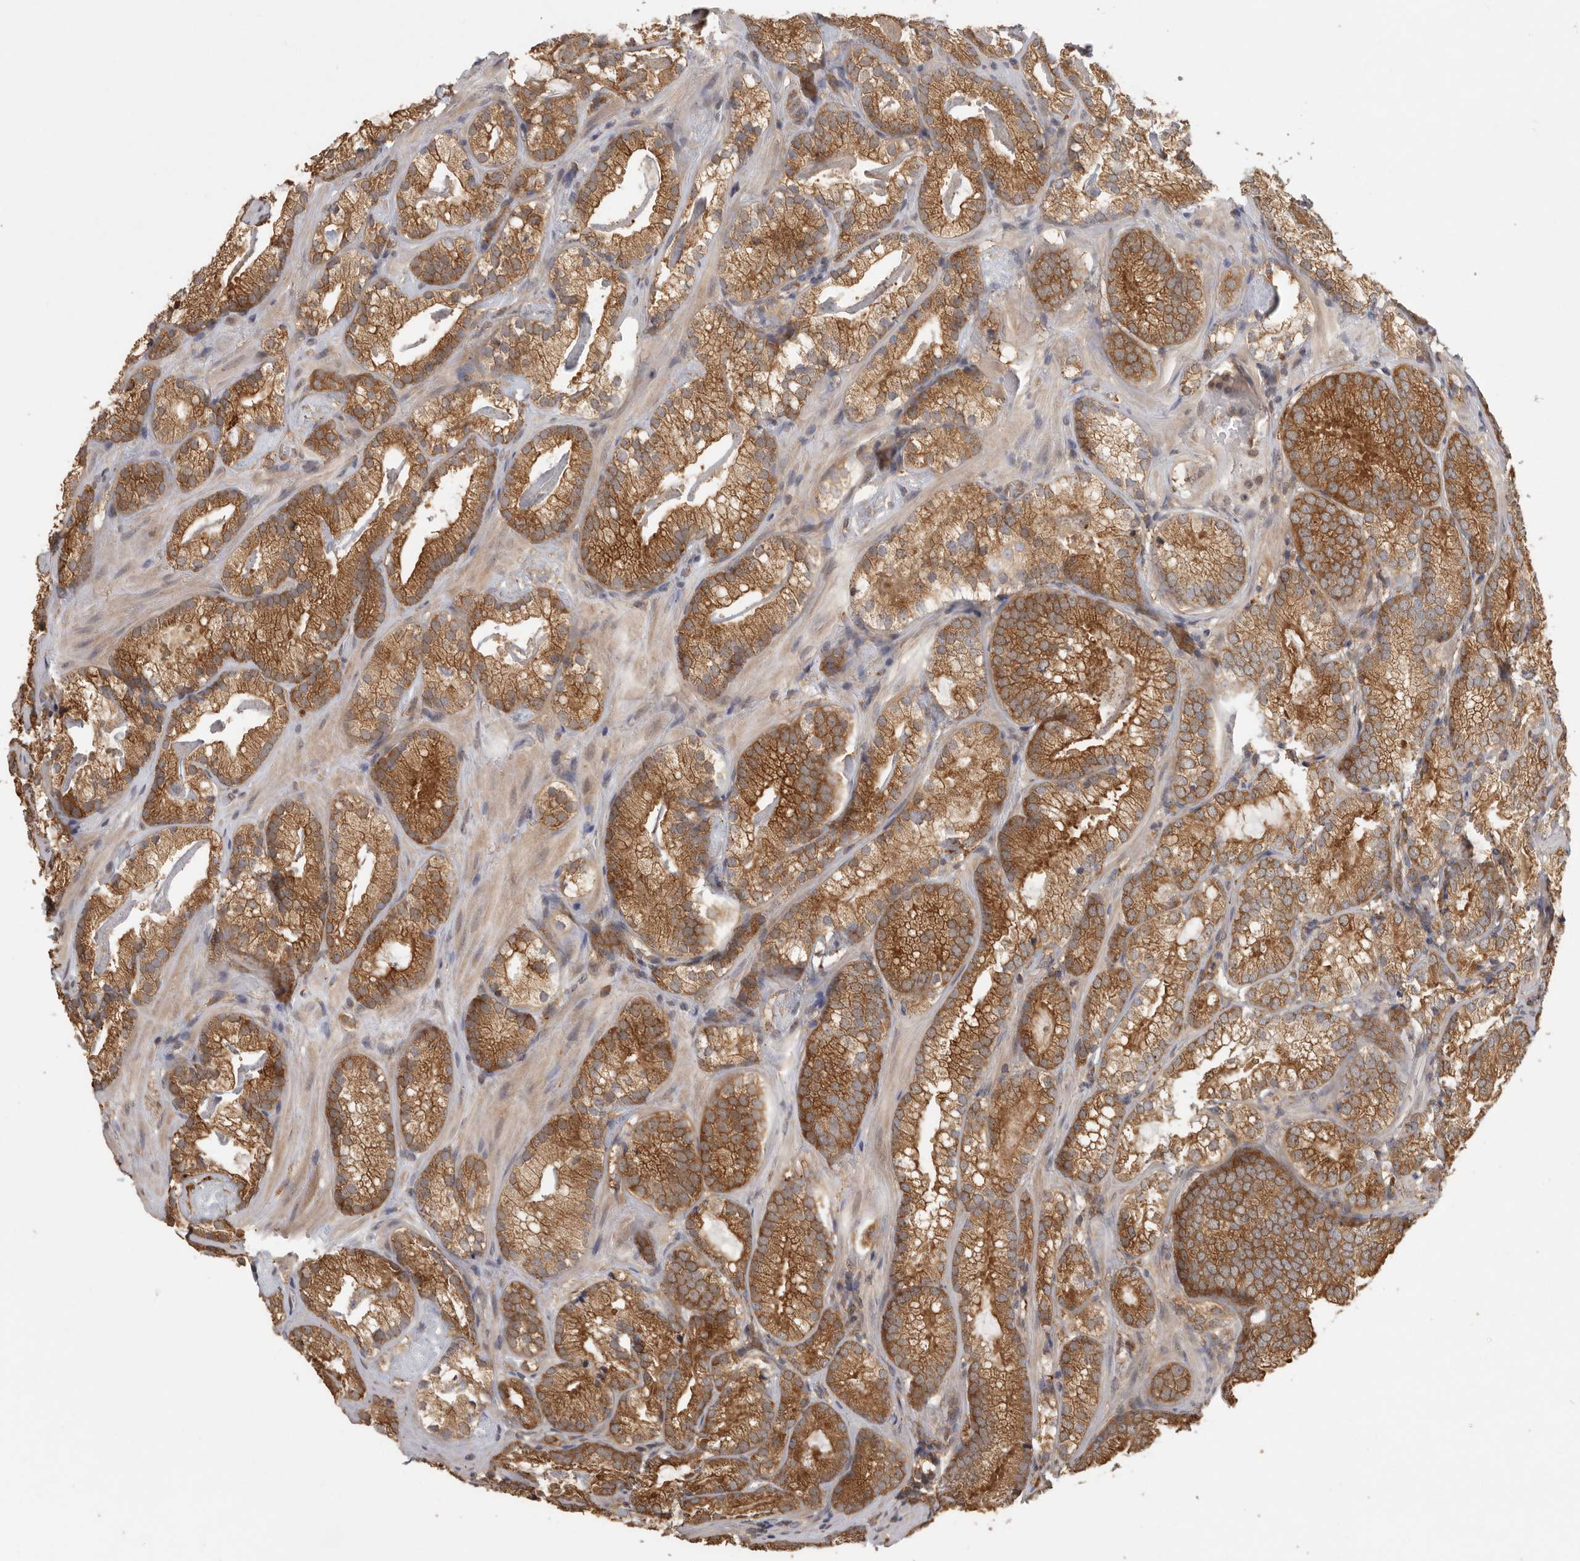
{"staining": {"intensity": "strong", "quantity": ">75%", "location": "cytoplasmic/membranous"}, "tissue": "prostate cancer", "cell_type": "Tumor cells", "image_type": "cancer", "snomed": [{"axis": "morphology", "description": "Adenocarcinoma, Low grade"}, {"axis": "topography", "description": "Prostate"}], "caption": "Prostate cancer tissue shows strong cytoplasmic/membranous positivity in approximately >75% of tumor cells", "gene": "CCT8", "patient": {"sex": "male", "age": 72}}